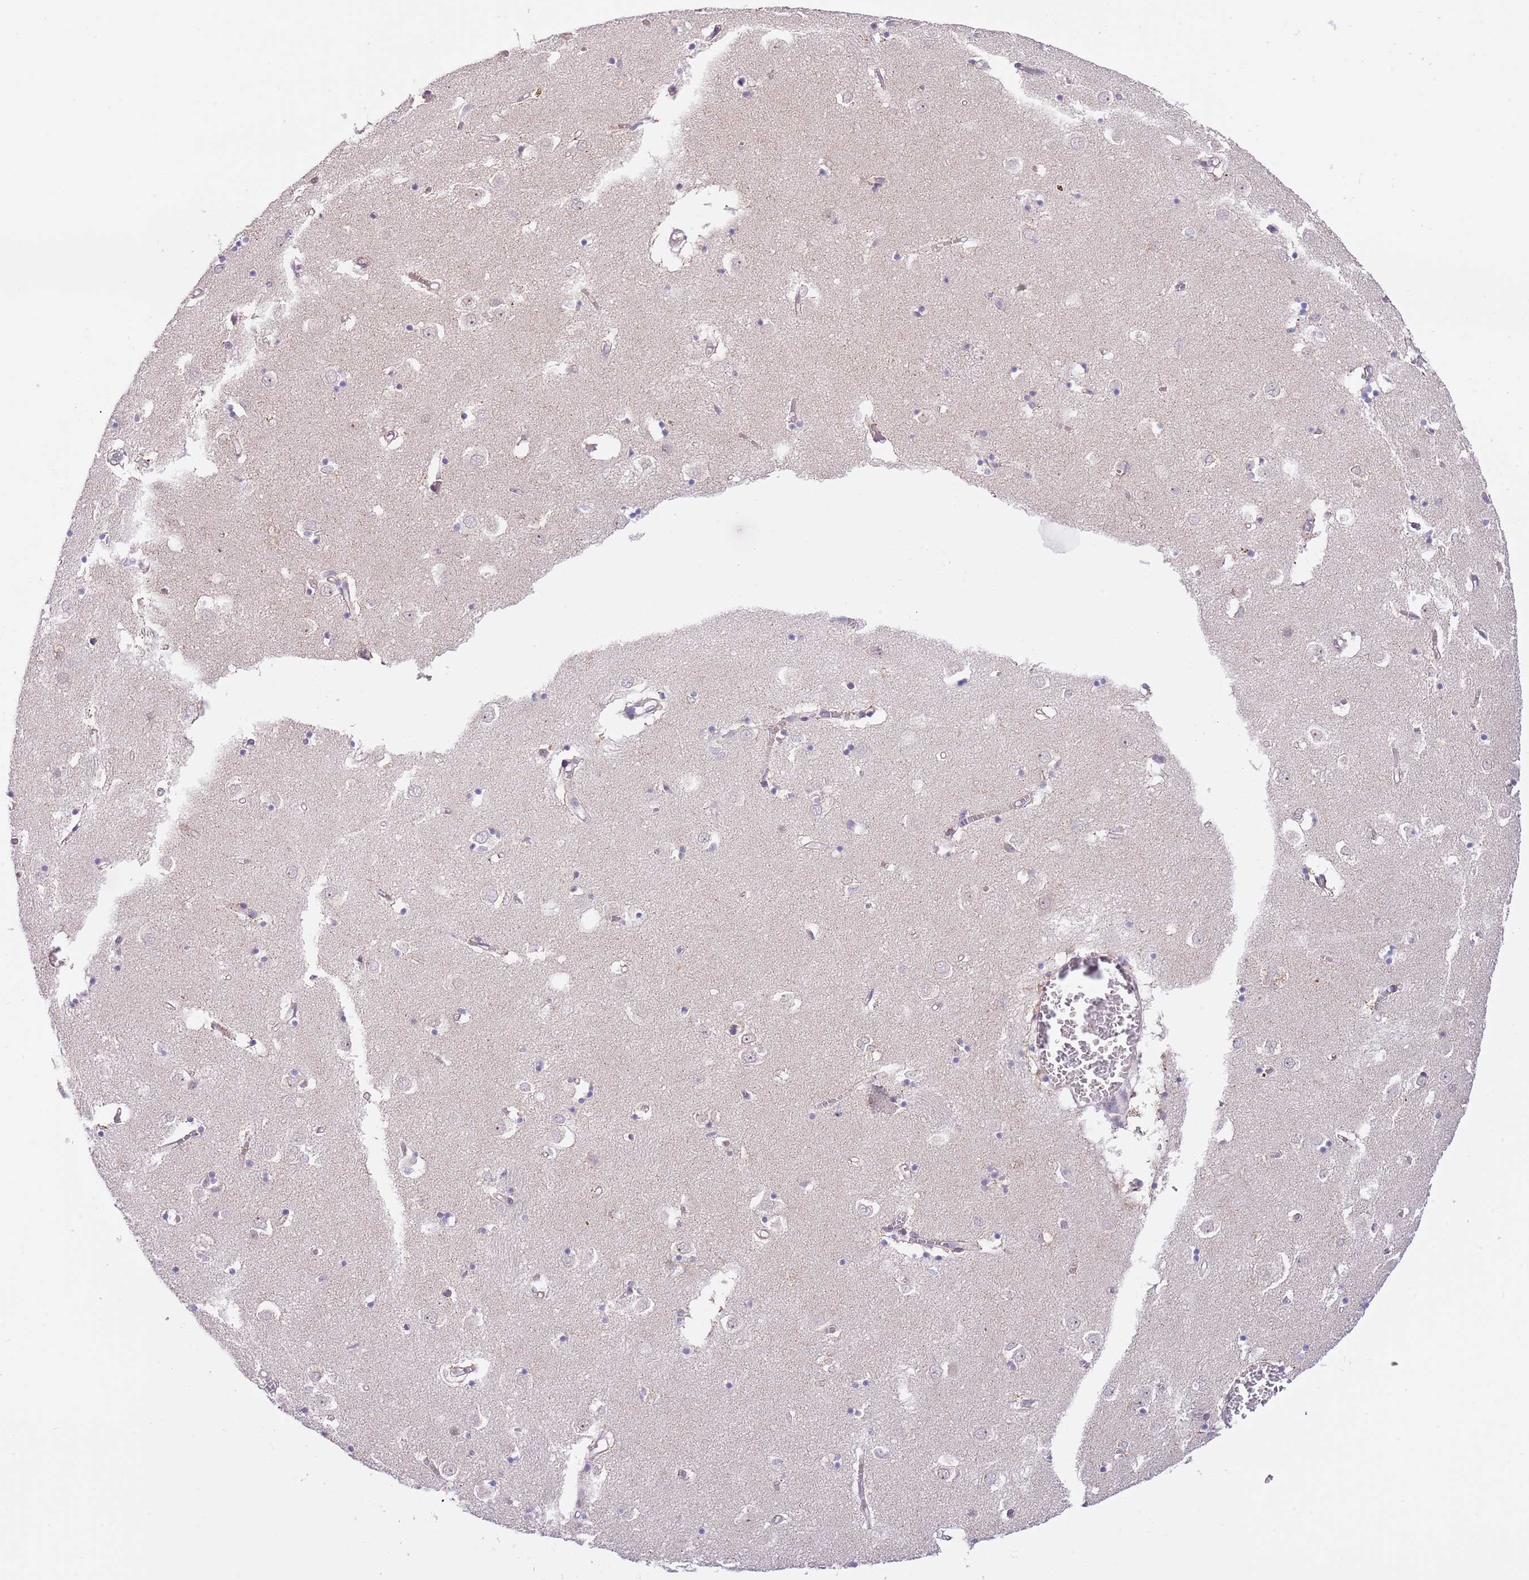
{"staining": {"intensity": "negative", "quantity": "none", "location": "none"}, "tissue": "caudate", "cell_type": "Glial cells", "image_type": "normal", "snomed": [{"axis": "morphology", "description": "Normal tissue, NOS"}, {"axis": "topography", "description": "Lateral ventricle wall"}], "caption": "Immunohistochemical staining of benign caudate reveals no significant expression in glial cells. (Brightfield microscopy of DAB immunohistochemistry at high magnification).", "gene": "AP1S2", "patient": {"sex": "male", "age": 70}}